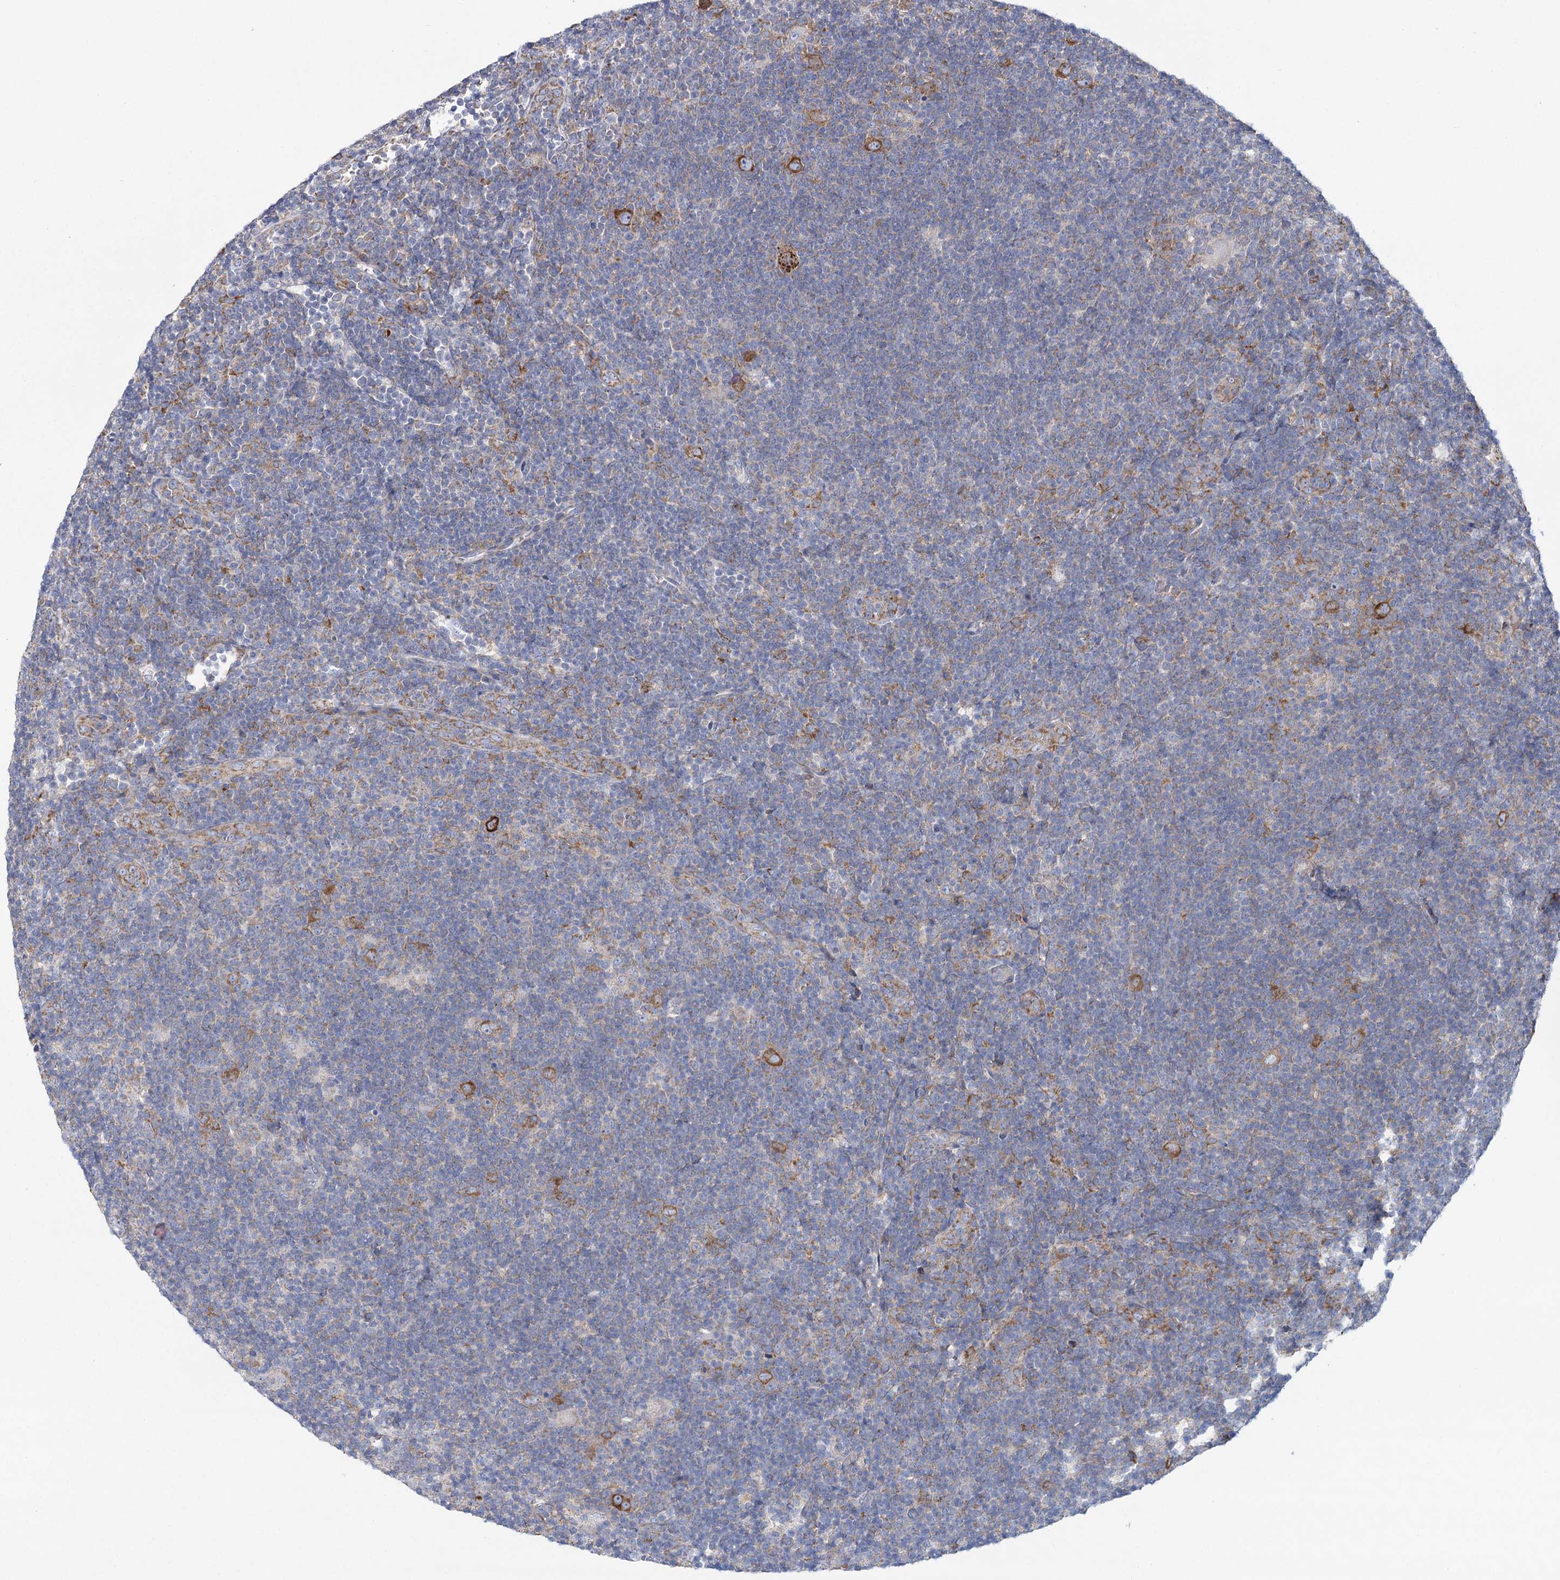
{"staining": {"intensity": "moderate", "quantity": ">75%", "location": "cytoplasmic/membranous"}, "tissue": "lymphoma", "cell_type": "Tumor cells", "image_type": "cancer", "snomed": [{"axis": "morphology", "description": "Hodgkin's disease, NOS"}, {"axis": "topography", "description": "Lymph node"}], "caption": "The image reveals immunohistochemical staining of Hodgkin's disease. There is moderate cytoplasmic/membranous positivity is seen in about >75% of tumor cells.", "gene": "THUMPD3", "patient": {"sex": "female", "age": 57}}